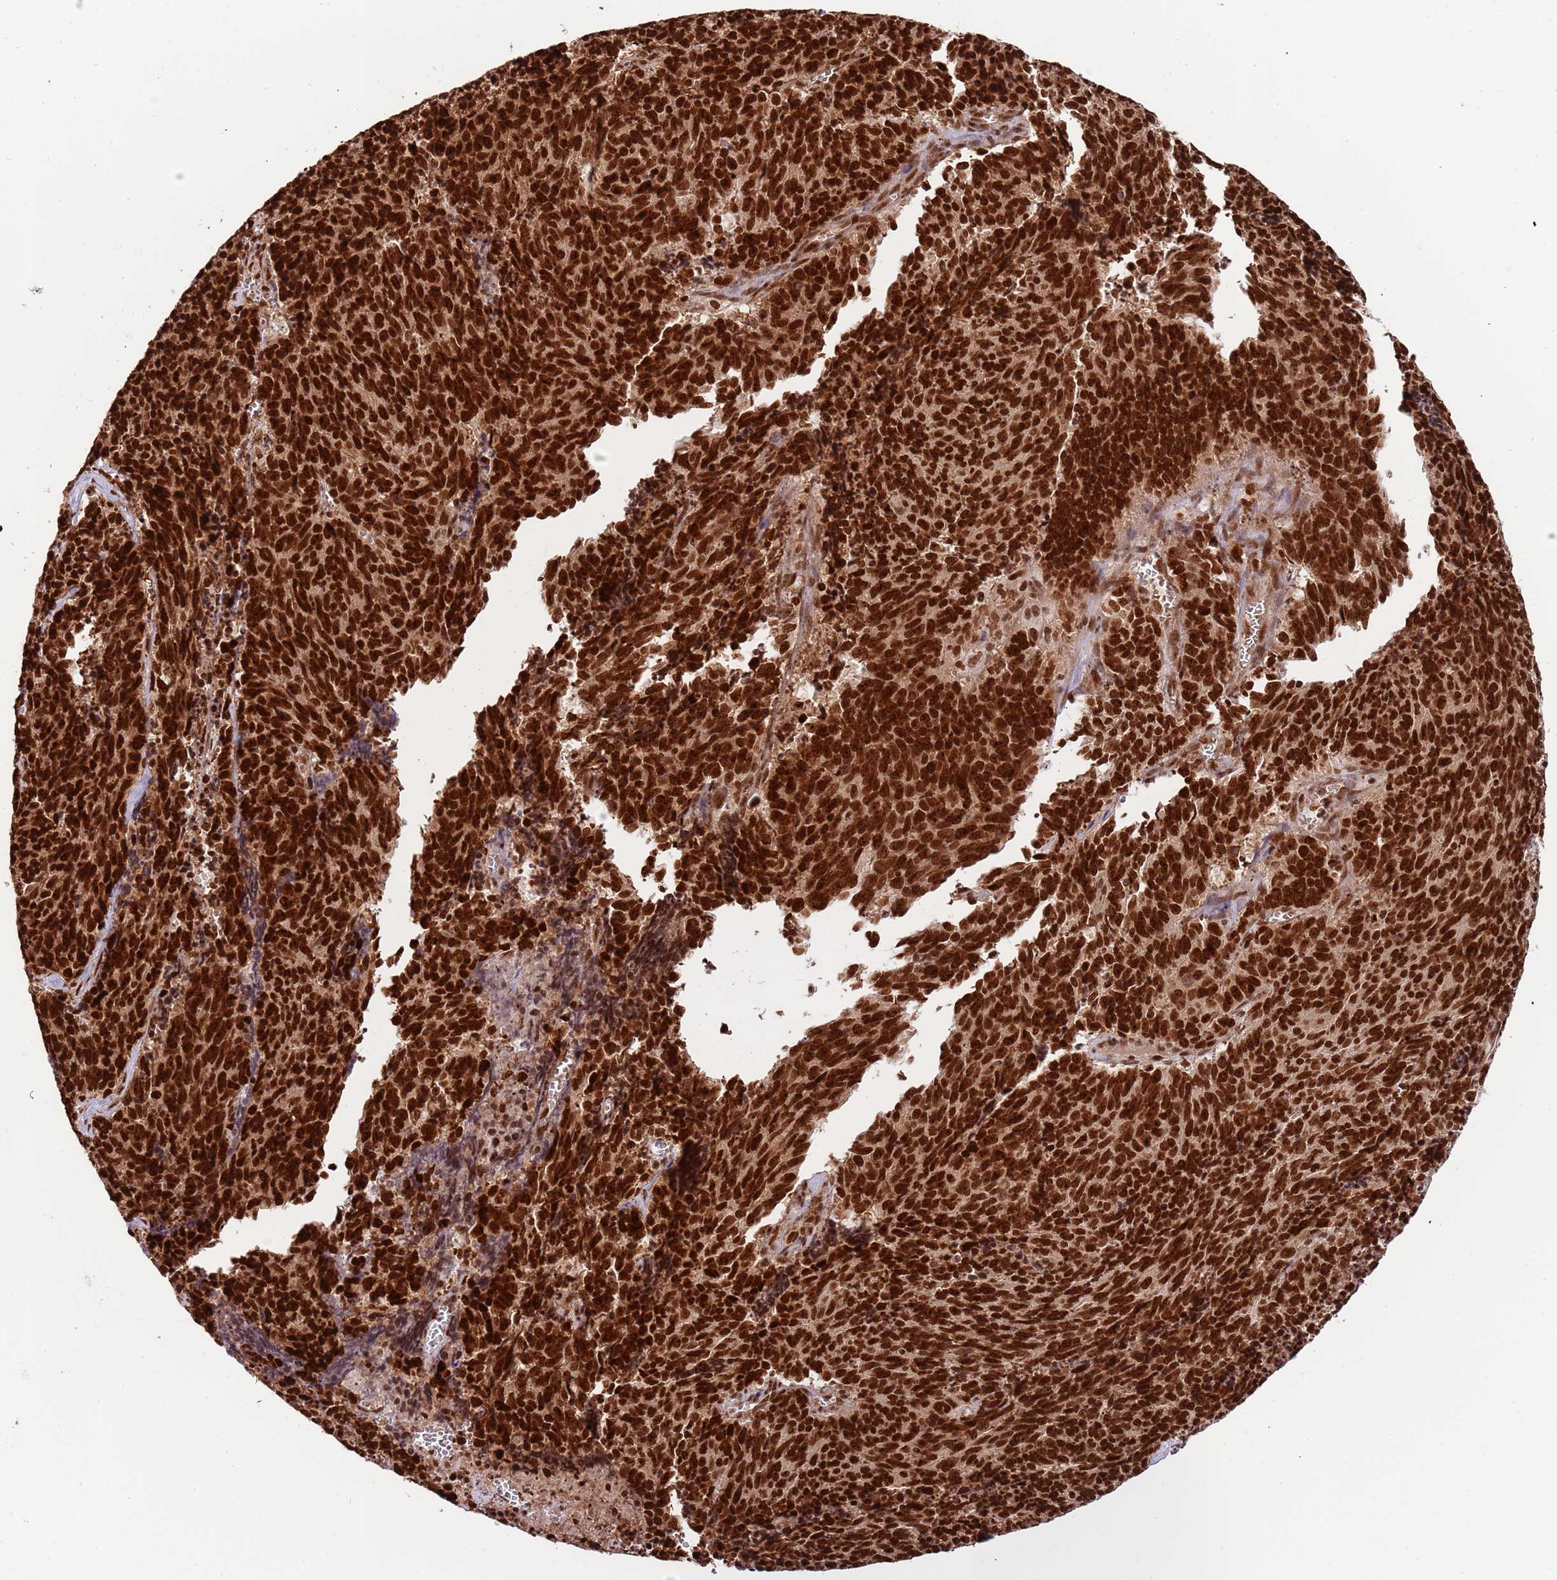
{"staining": {"intensity": "strong", "quantity": ">75%", "location": "nuclear"}, "tissue": "cervical cancer", "cell_type": "Tumor cells", "image_type": "cancer", "snomed": [{"axis": "morphology", "description": "Squamous cell carcinoma, NOS"}, {"axis": "topography", "description": "Cervix"}], "caption": "The histopathology image shows a brown stain indicating the presence of a protein in the nuclear of tumor cells in cervical cancer (squamous cell carcinoma). (DAB = brown stain, brightfield microscopy at high magnification).", "gene": "RIF1", "patient": {"sex": "female", "age": 29}}